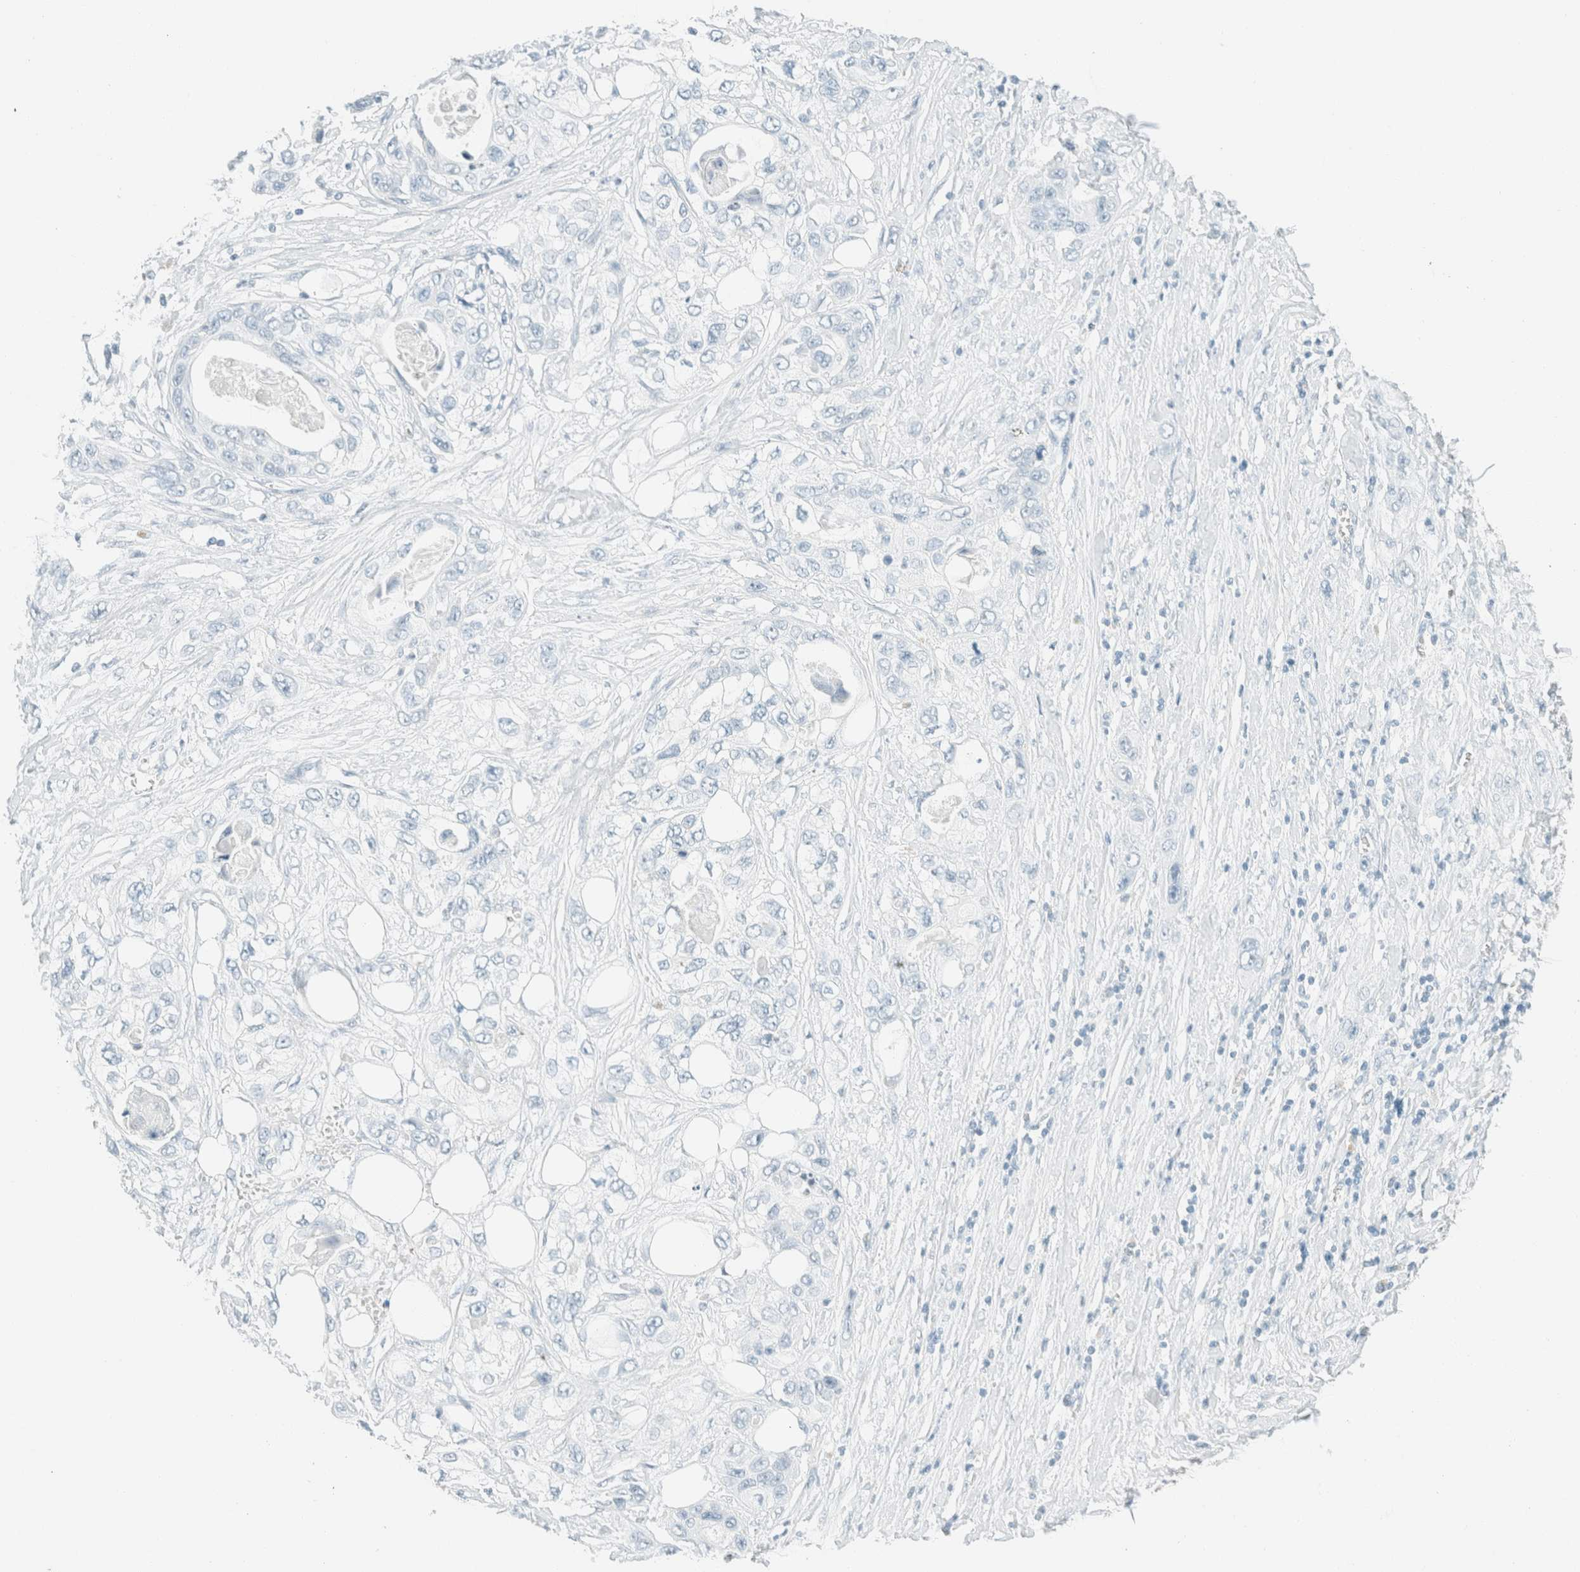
{"staining": {"intensity": "negative", "quantity": "none", "location": "none"}, "tissue": "pancreatic cancer", "cell_type": "Tumor cells", "image_type": "cancer", "snomed": [{"axis": "morphology", "description": "Adenocarcinoma, NOS"}, {"axis": "topography", "description": "Pancreas"}], "caption": "DAB immunohistochemical staining of pancreatic cancer (adenocarcinoma) reveals no significant expression in tumor cells.", "gene": "GPA33", "patient": {"sex": "female", "age": 70}}